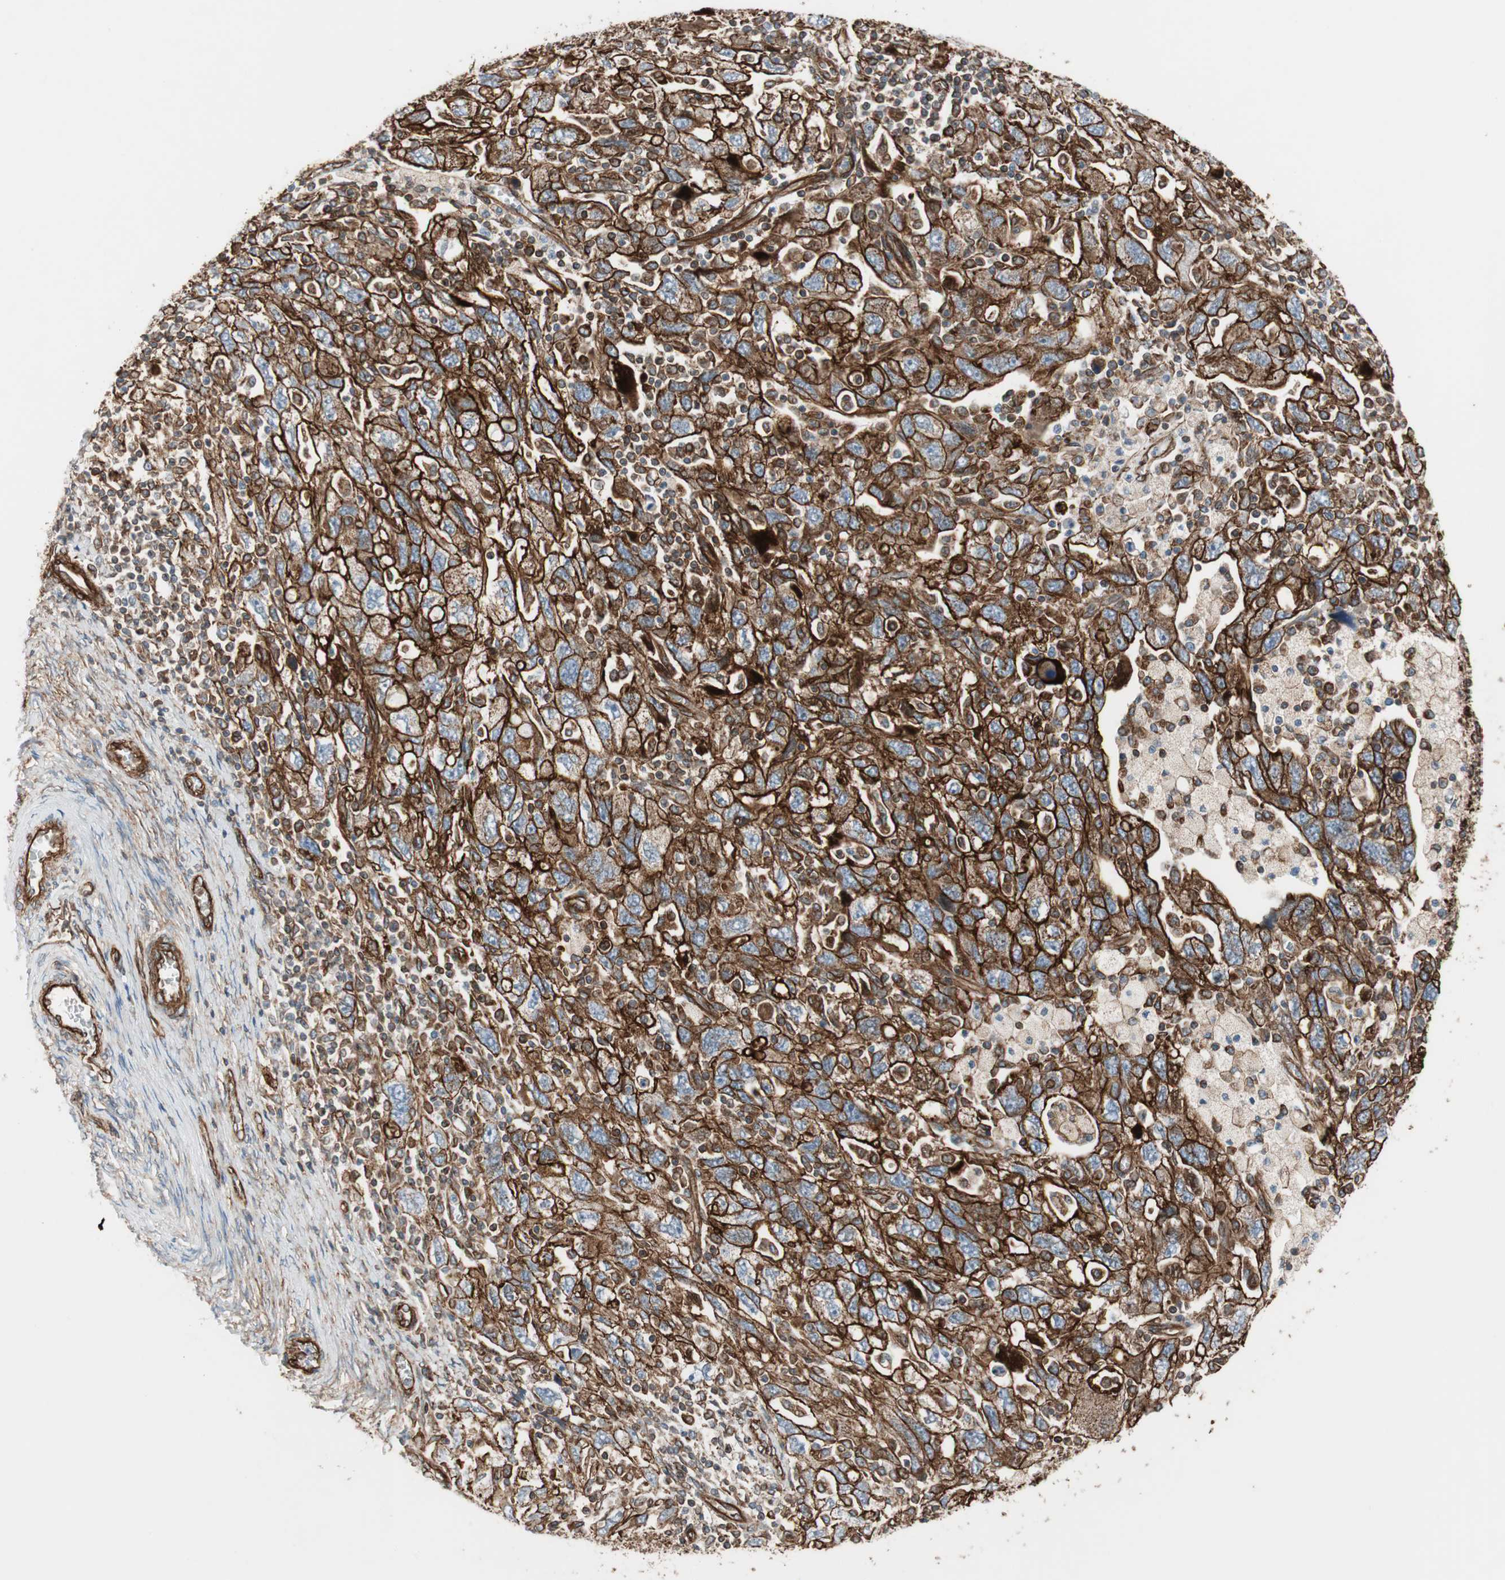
{"staining": {"intensity": "strong", "quantity": ">75%", "location": "cytoplasmic/membranous"}, "tissue": "ovarian cancer", "cell_type": "Tumor cells", "image_type": "cancer", "snomed": [{"axis": "morphology", "description": "Carcinoma, NOS"}, {"axis": "morphology", "description": "Cystadenocarcinoma, serous, NOS"}, {"axis": "topography", "description": "Ovary"}], "caption": "Immunohistochemistry photomicrograph of neoplastic tissue: human ovarian cancer (serous cystadenocarcinoma) stained using immunohistochemistry displays high levels of strong protein expression localized specifically in the cytoplasmic/membranous of tumor cells, appearing as a cytoplasmic/membranous brown color.", "gene": "TCTA", "patient": {"sex": "female", "age": 69}}